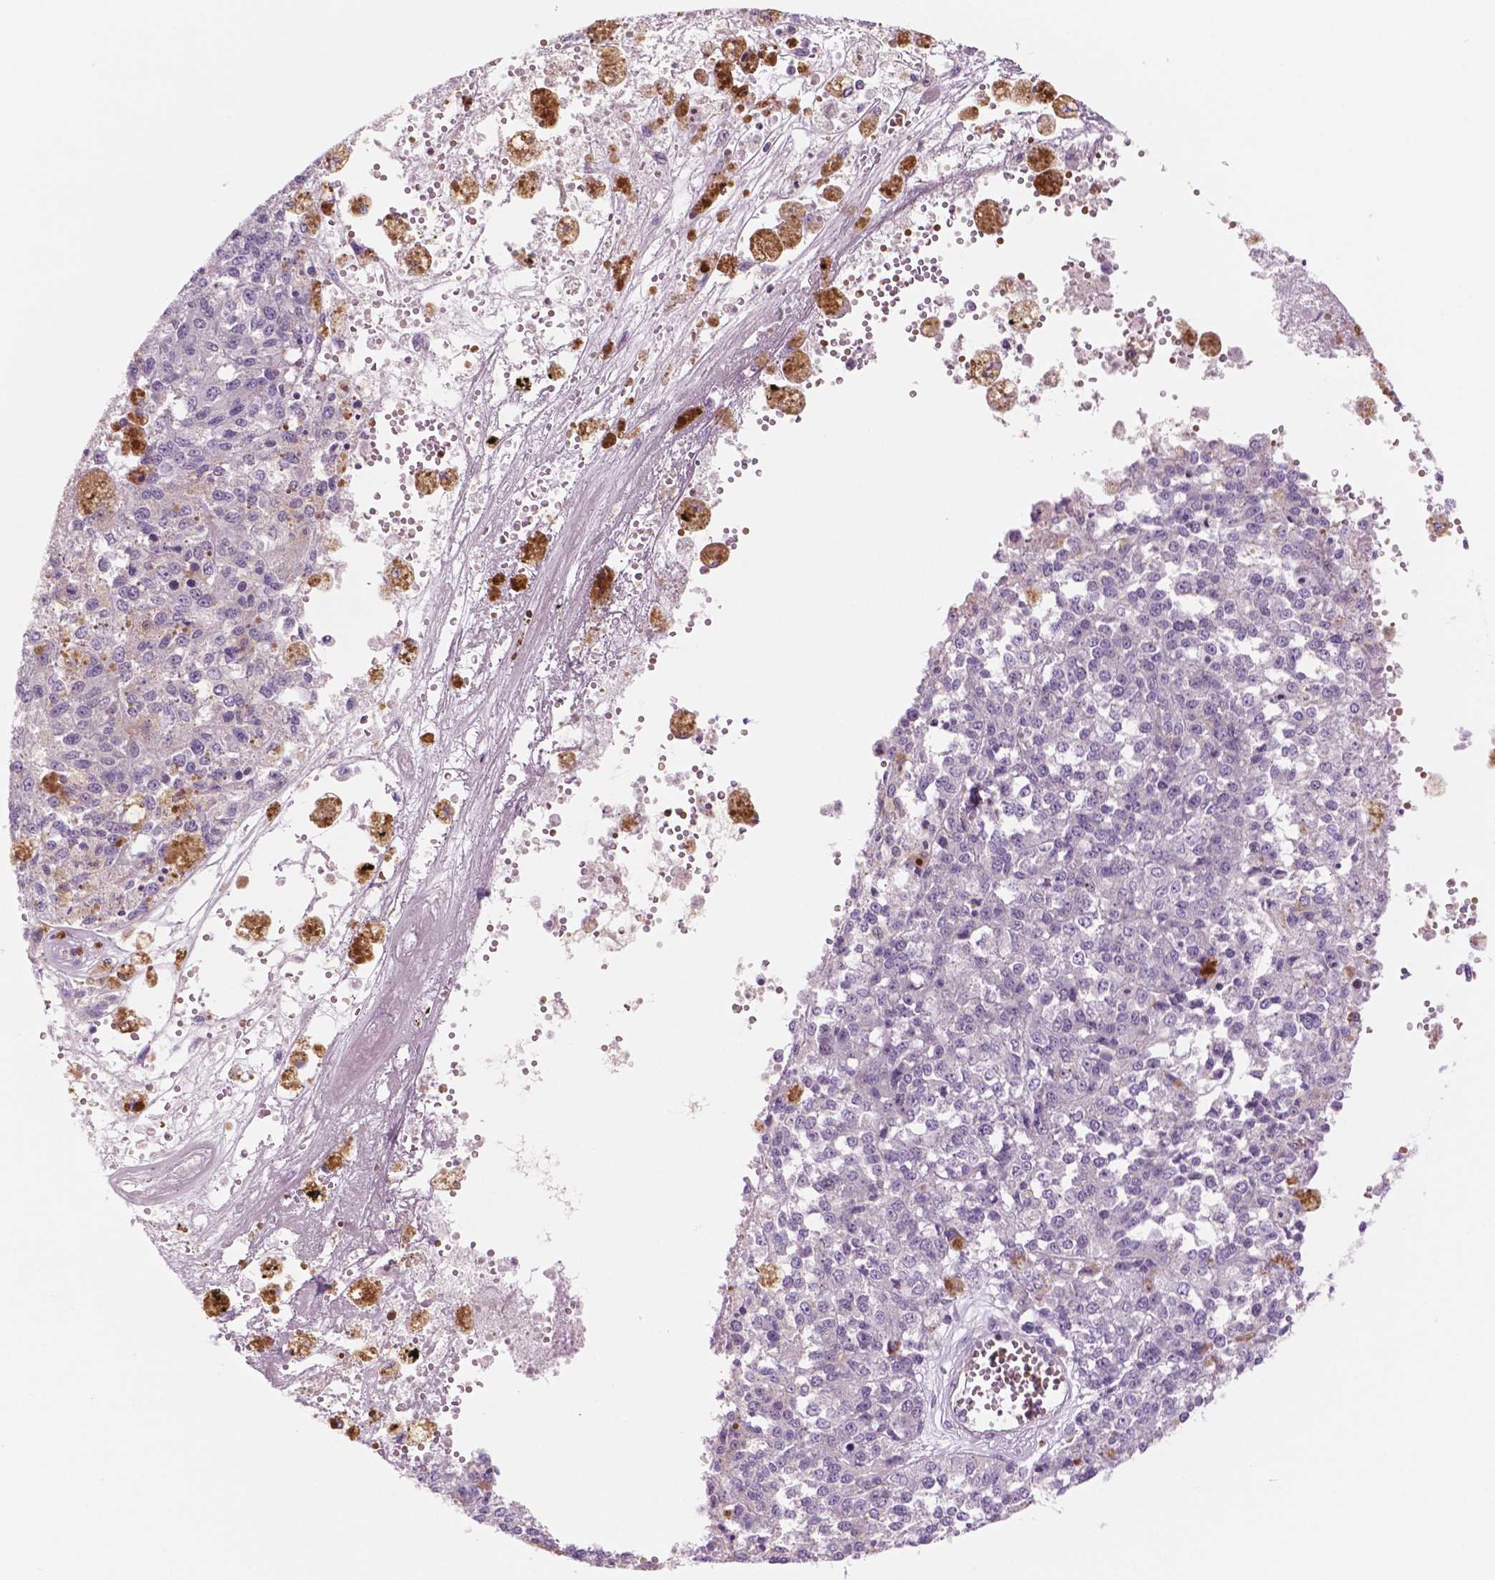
{"staining": {"intensity": "negative", "quantity": "none", "location": "none"}, "tissue": "melanoma", "cell_type": "Tumor cells", "image_type": "cancer", "snomed": [{"axis": "morphology", "description": "Malignant melanoma, Metastatic site"}, {"axis": "topography", "description": "Lymph node"}], "caption": "Human melanoma stained for a protein using immunohistochemistry displays no expression in tumor cells.", "gene": "RND3", "patient": {"sex": "female", "age": 64}}